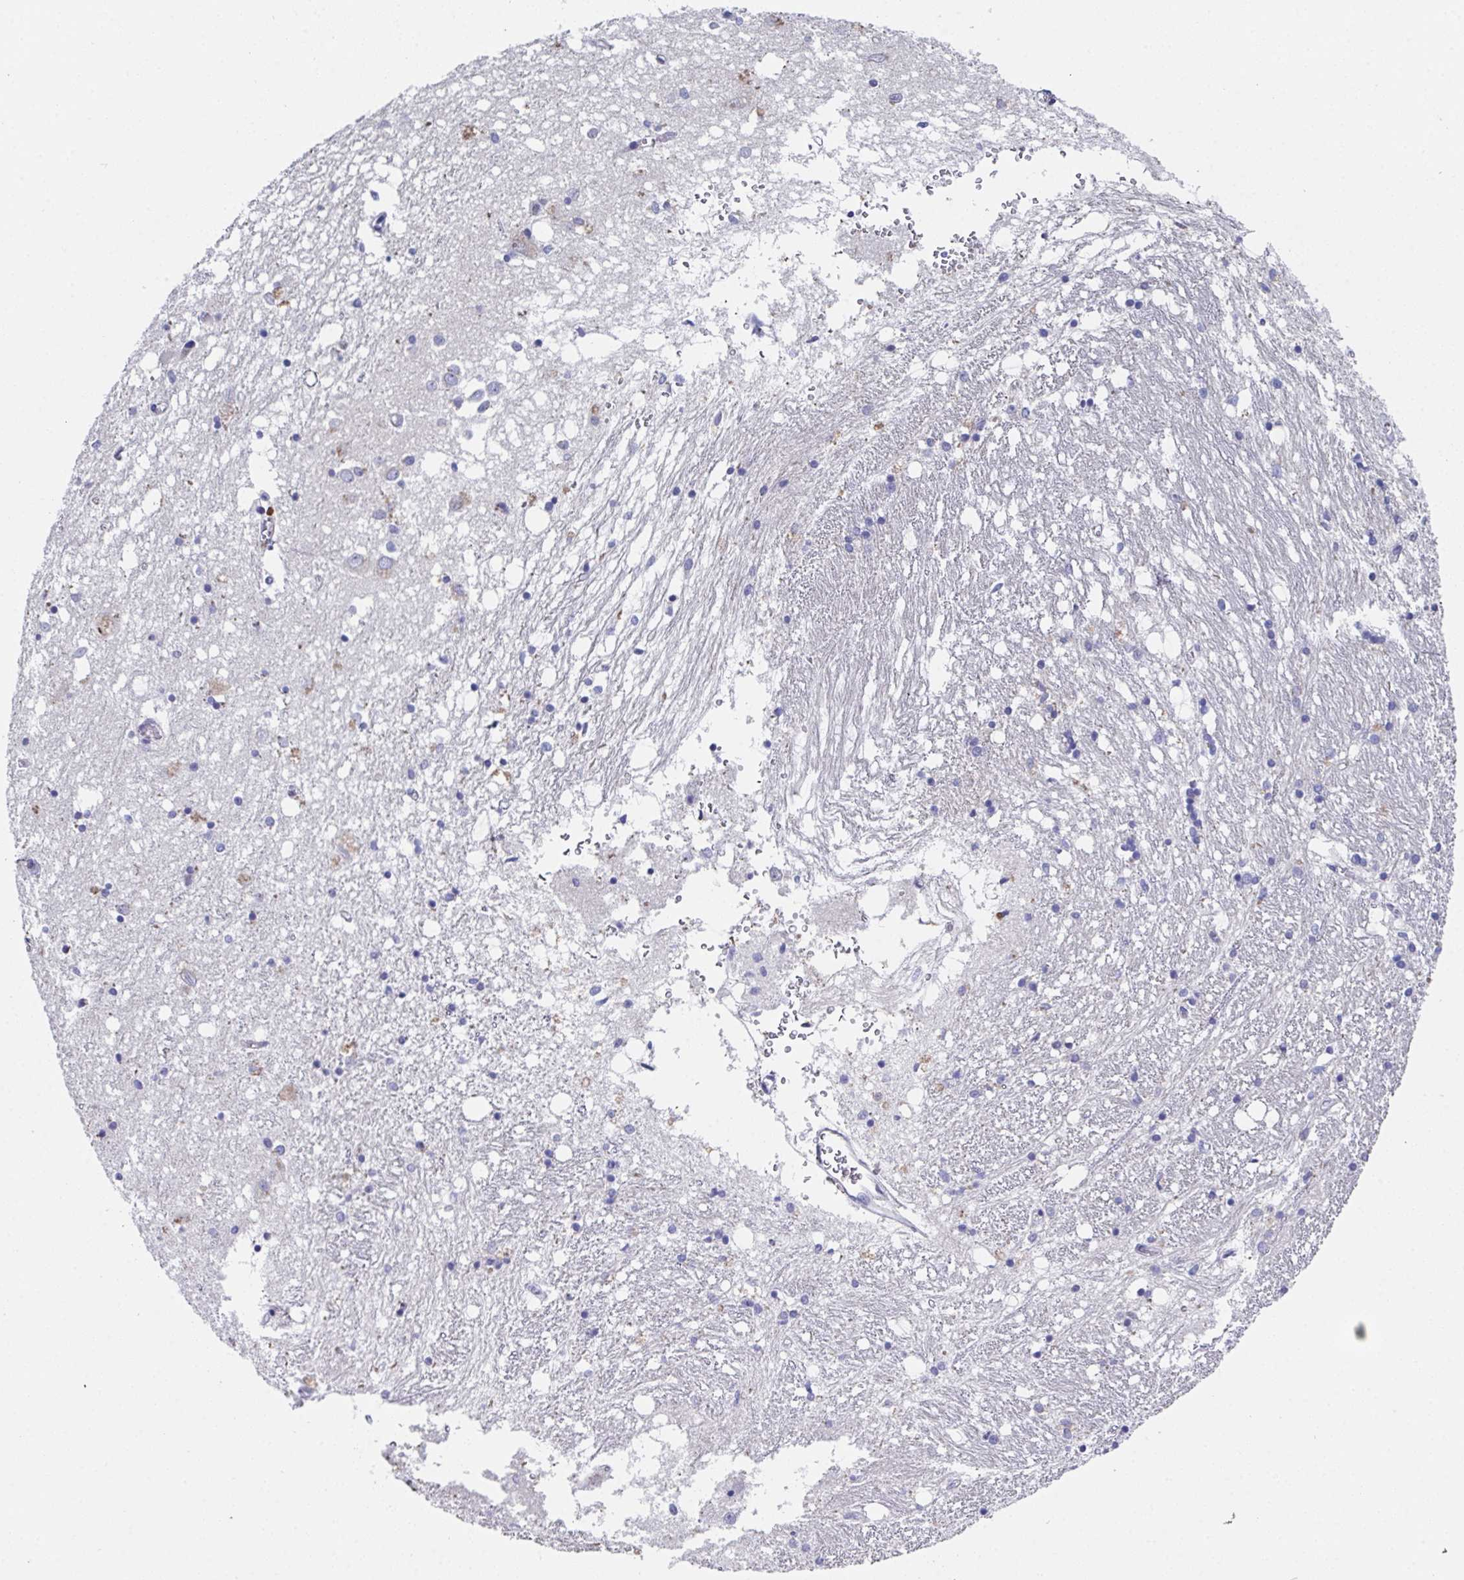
{"staining": {"intensity": "negative", "quantity": "none", "location": "none"}, "tissue": "caudate", "cell_type": "Glial cells", "image_type": "normal", "snomed": [{"axis": "morphology", "description": "Normal tissue, NOS"}, {"axis": "topography", "description": "Lateral ventricle wall"}], "caption": "Histopathology image shows no significant protein staining in glial cells of normal caudate. (Brightfield microscopy of DAB IHC at high magnification).", "gene": "SSC4D", "patient": {"sex": "male", "age": 70}}